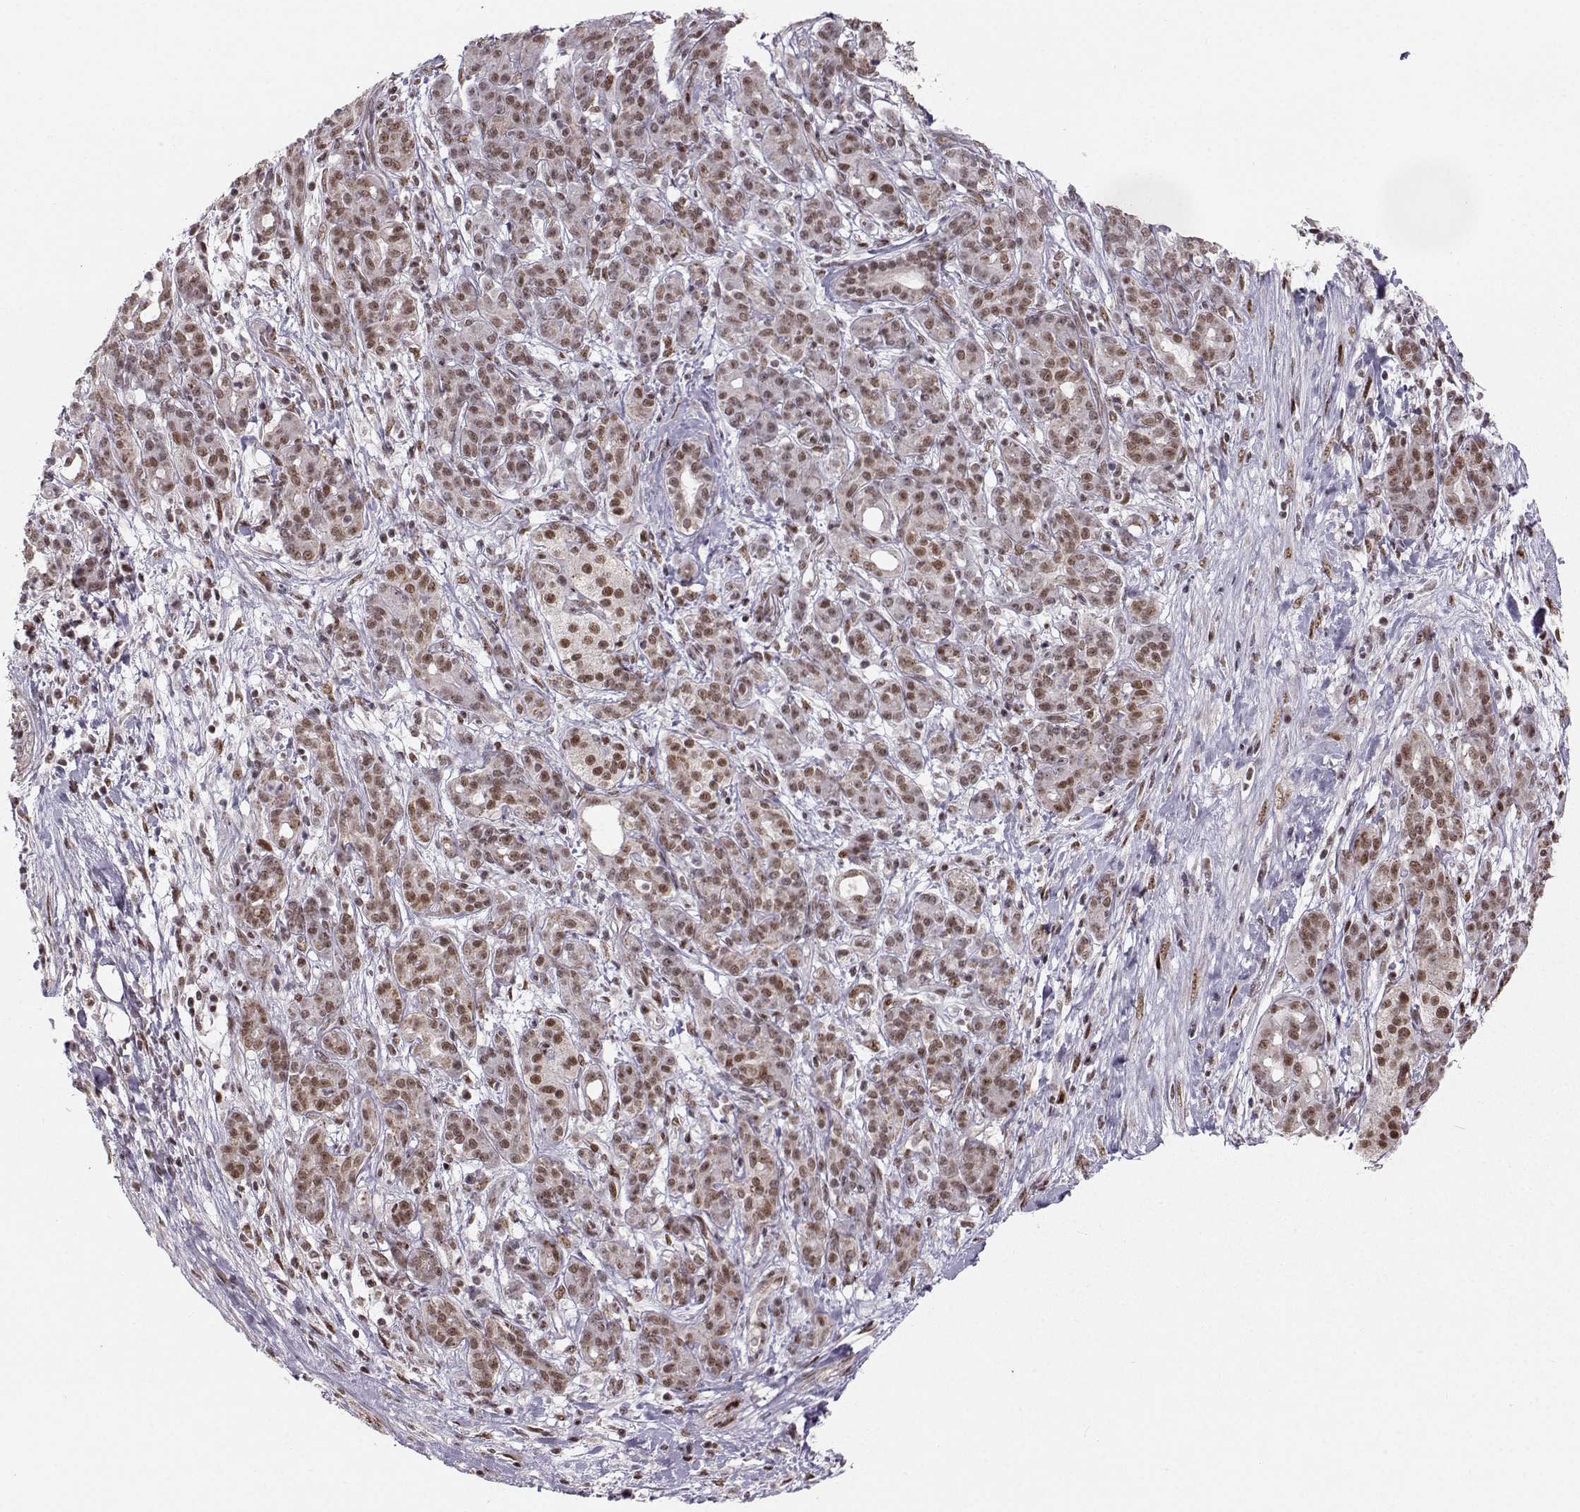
{"staining": {"intensity": "moderate", "quantity": "25%-75%", "location": "nuclear"}, "tissue": "pancreatic cancer", "cell_type": "Tumor cells", "image_type": "cancer", "snomed": [{"axis": "morphology", "description": "Adenocarcinoma, NOS"}, {"axis": "topography", "description": "Pancreas"}], "caption": "Pancreatic adenocarcinoma stained for a protein (brown) shows moderate nuclear positive staining in about 25%-75% of tumor cells.", "gene": "SNAPC2", "patient": {"sex": "male", "age": 44}}